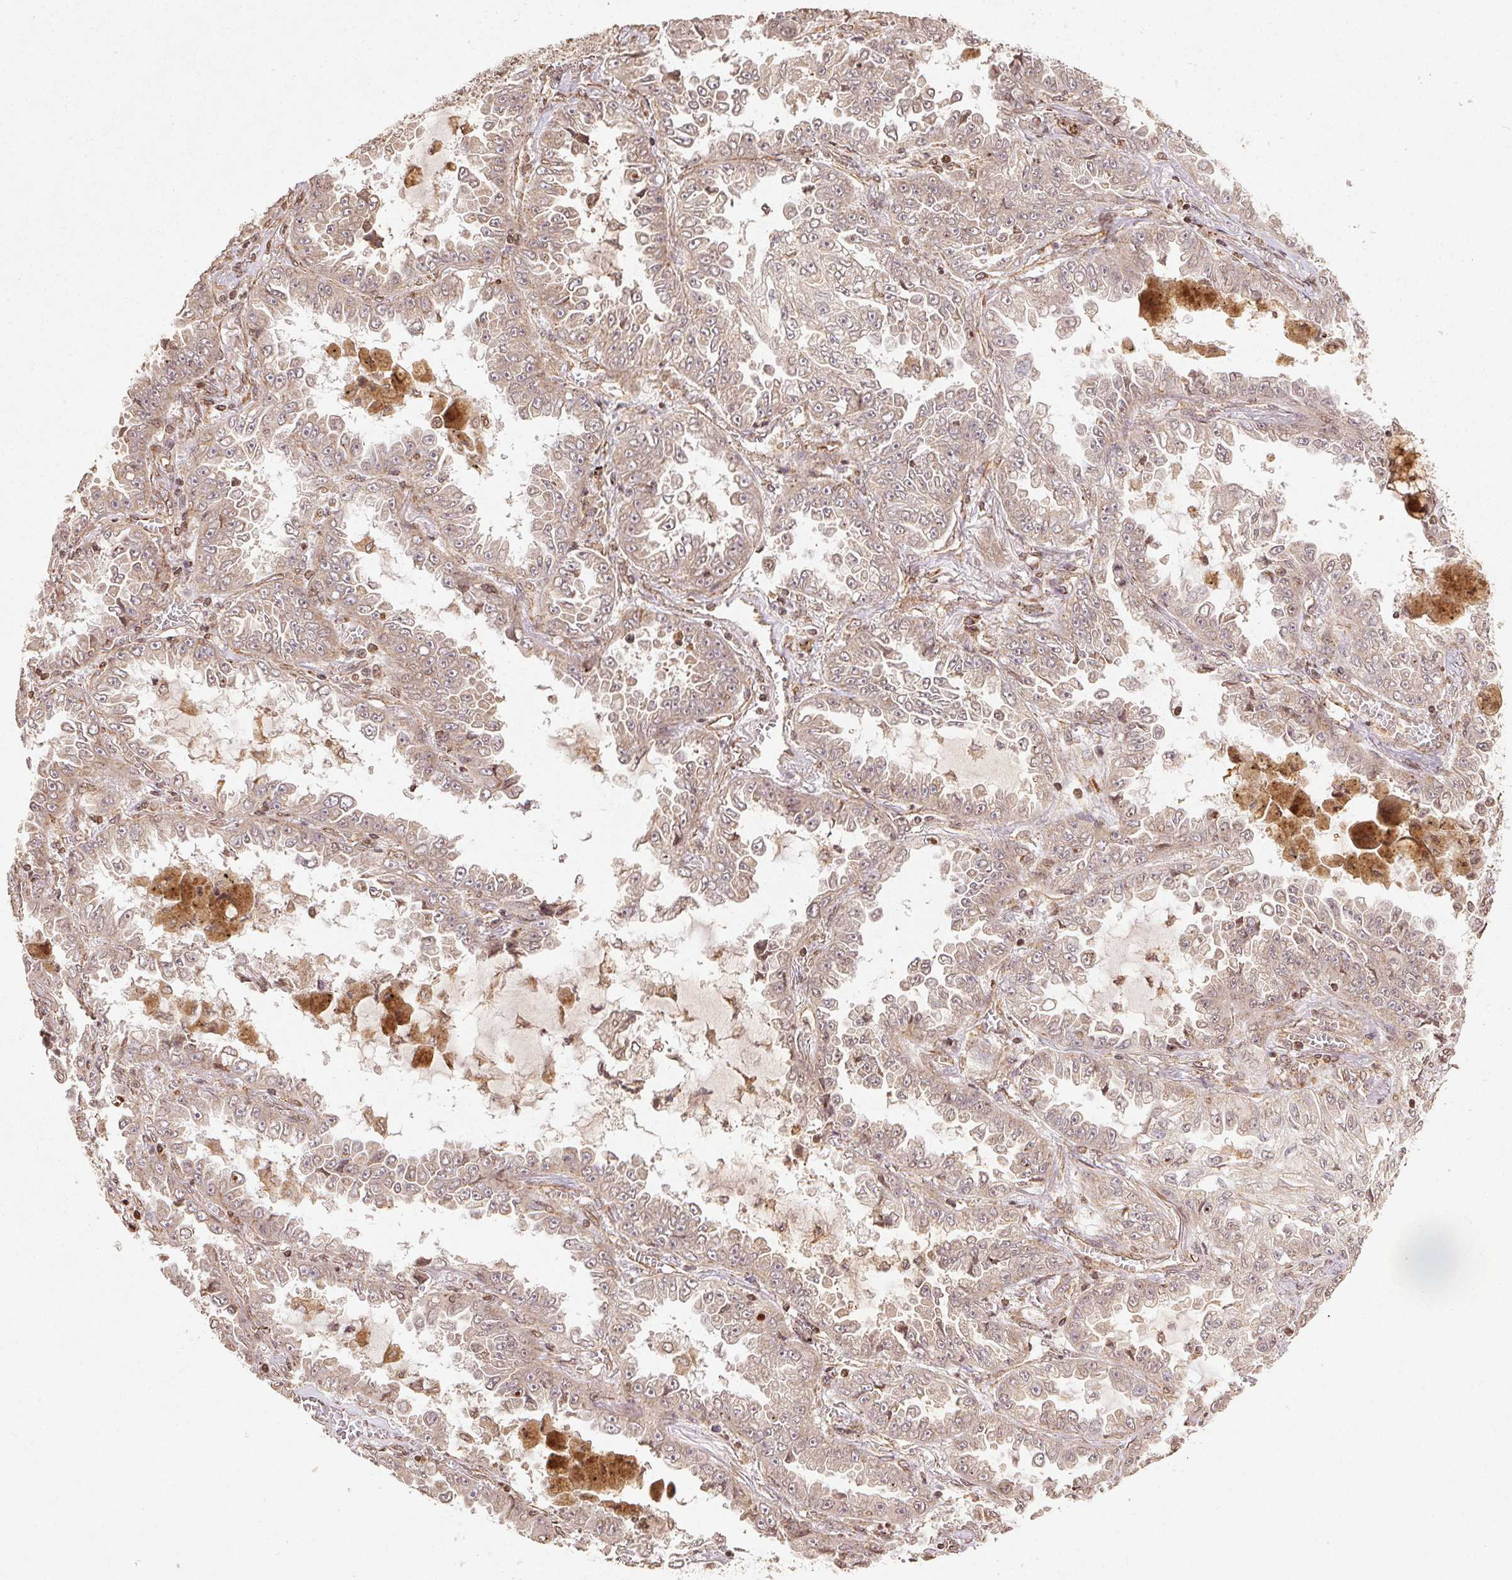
{"staining": {"intensity": "weak", "quantity": "<25%", "location": "cytoplasmic/membranous"}, "tissue": "lung cancer", "cell_type": "Tumor cells", "image_type": "cancer", "snomed": [{"axis": "morphology", "description": "Adenocarcinoma, NOS"}, {"axis": "topography", "description": "Lung"}], "caption": "Histopathology image shows no significant protein expression in tumor cells of lung adenocarcinoma.", "gene": "SPRED2", "patient": {"sex": "female", "age": 52}}